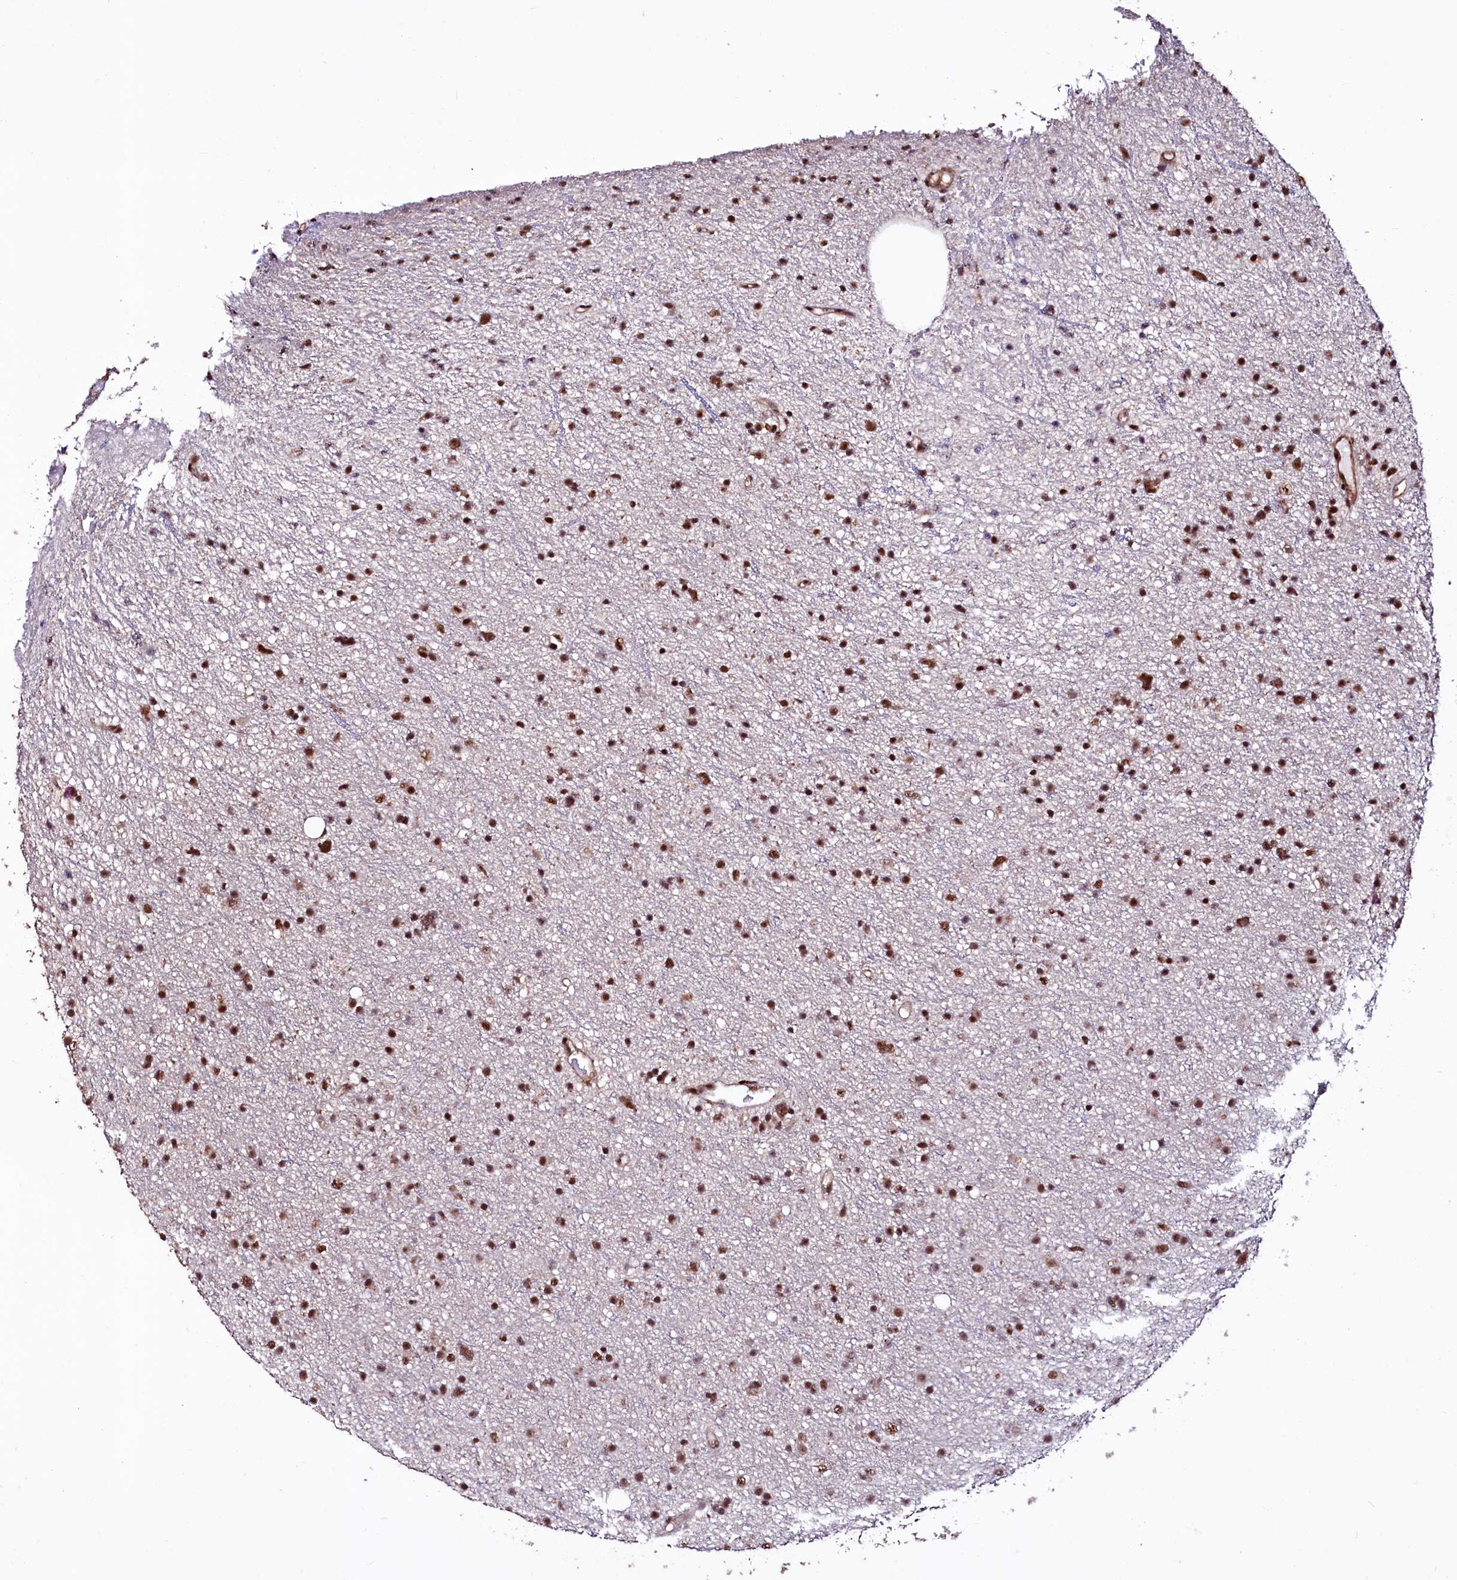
{"staining": {"intensity": "strong", "quantity": ">75%", "location": "nuclear"}, "tissue": "glioma", "cell_type": "Tumor cells", "image_type": "cancer", "snomed": [{"axis": "morphology", "description": "Glioma, malignant, Low grade"}, {"axis": "topography", "description": "Cerebral cortex"}], "caption": "Malignant glioma (low-grade) tissue exhibits strong nuclear staining in approximately >75% of tumor cells, visualized by immunohistochemistry. Using DAB (3,3'-diaminobenzidine) (brown) and hematoxylin (blue) stains, captured at high magnification using brightfield microscopy.", "gene": "SFSWAP", "patient": {"sex": "female", "age": 39}}